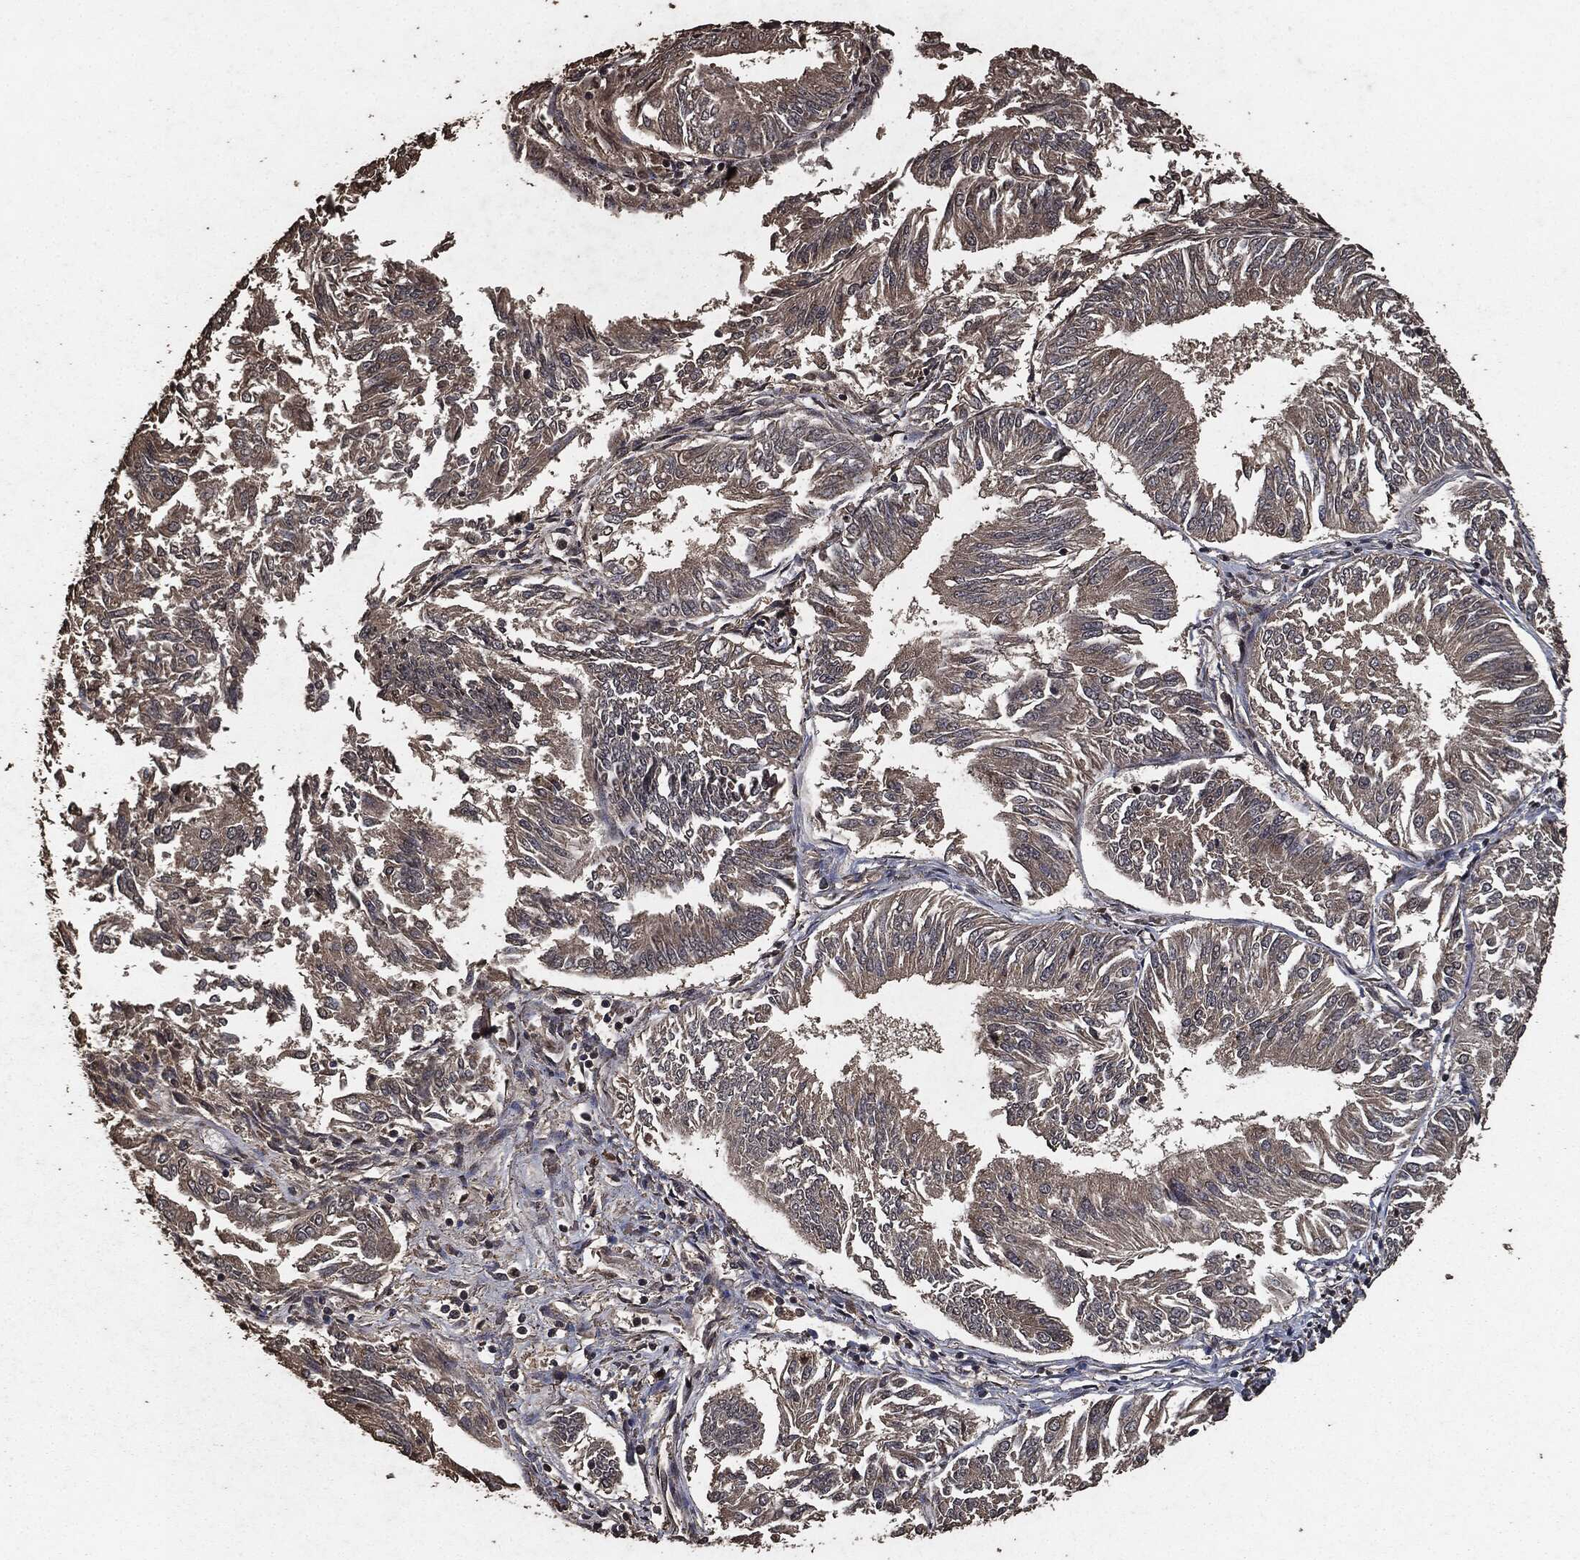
{"staining": {"intensity": "negative", "quantity": "none", "location": "none"}, "tissue": "endometrial cancer", "cell_type": "Tumor cells", "image_type": "cancer", "snomed": [{"axis": "morphology", "description": "Adenocarcinoma, NOS"}, {"axis": "topography", "description": "Endometrium"}], "caption": "DAB immunohistochemical staining of endometrial cancer demonstrates no significant staining in tumor cells.", "gene": "AKT1S1", "patient": {"sex": "female", "age": 58}}